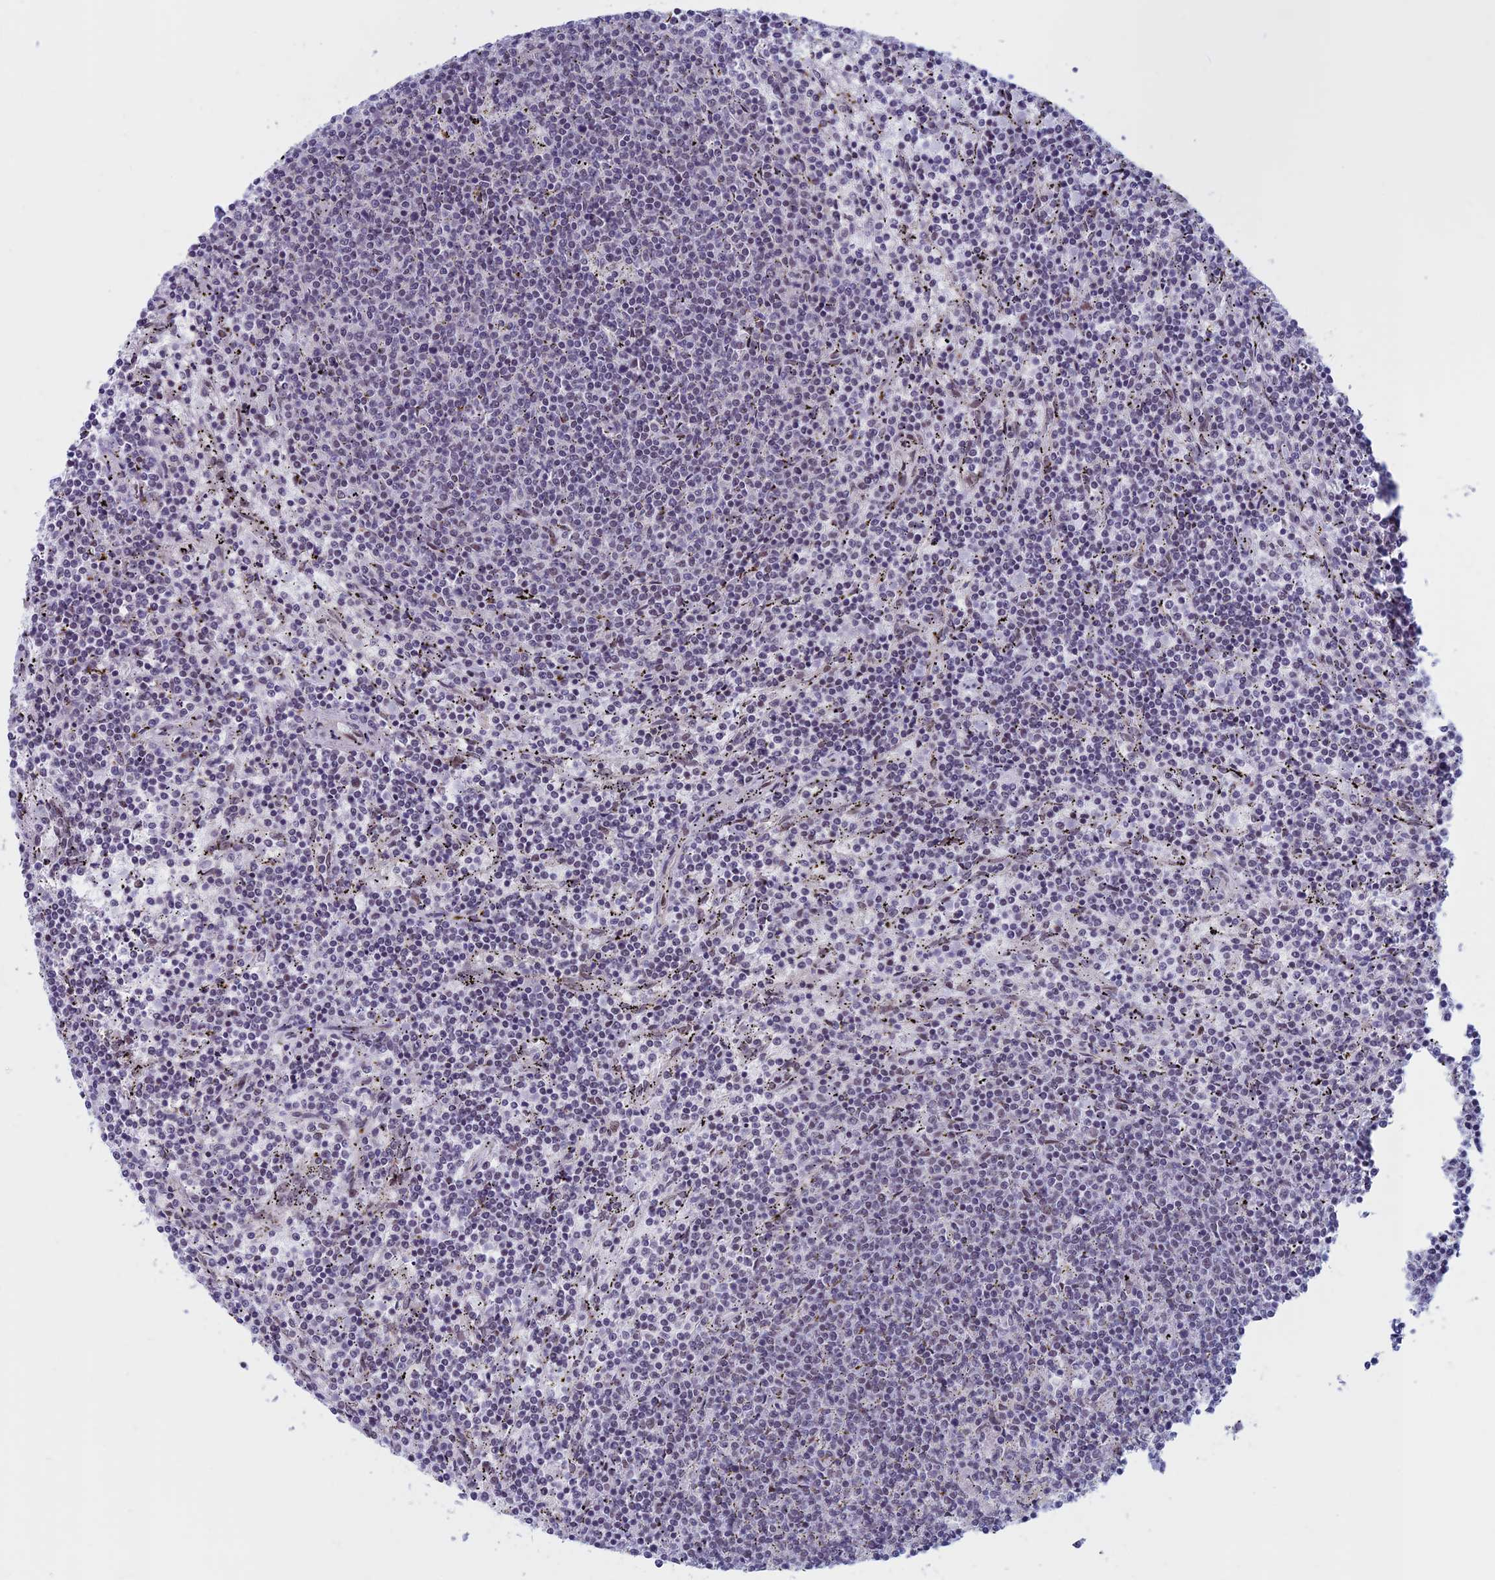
{"staining": {"intensity": "negative", "quantity": "none", "location": "none"}, "tissue": "lymphoma", "cell_type": "Tumor cells", "image_type": "cancer", "snomed": [{"axis": "morphology", "description": "Malignant lymphoma, non-Hodgkin's type, Low grade"}, {"axis": "topography", "description": "Spleen"}], "caption": "An immunohistochemistry photomicrograph of lymphoma is shown. There is no staining in tumor cells of lymphoma.", "gene": "ASH2L", "patient": {"sex": "female", "age": 50}}